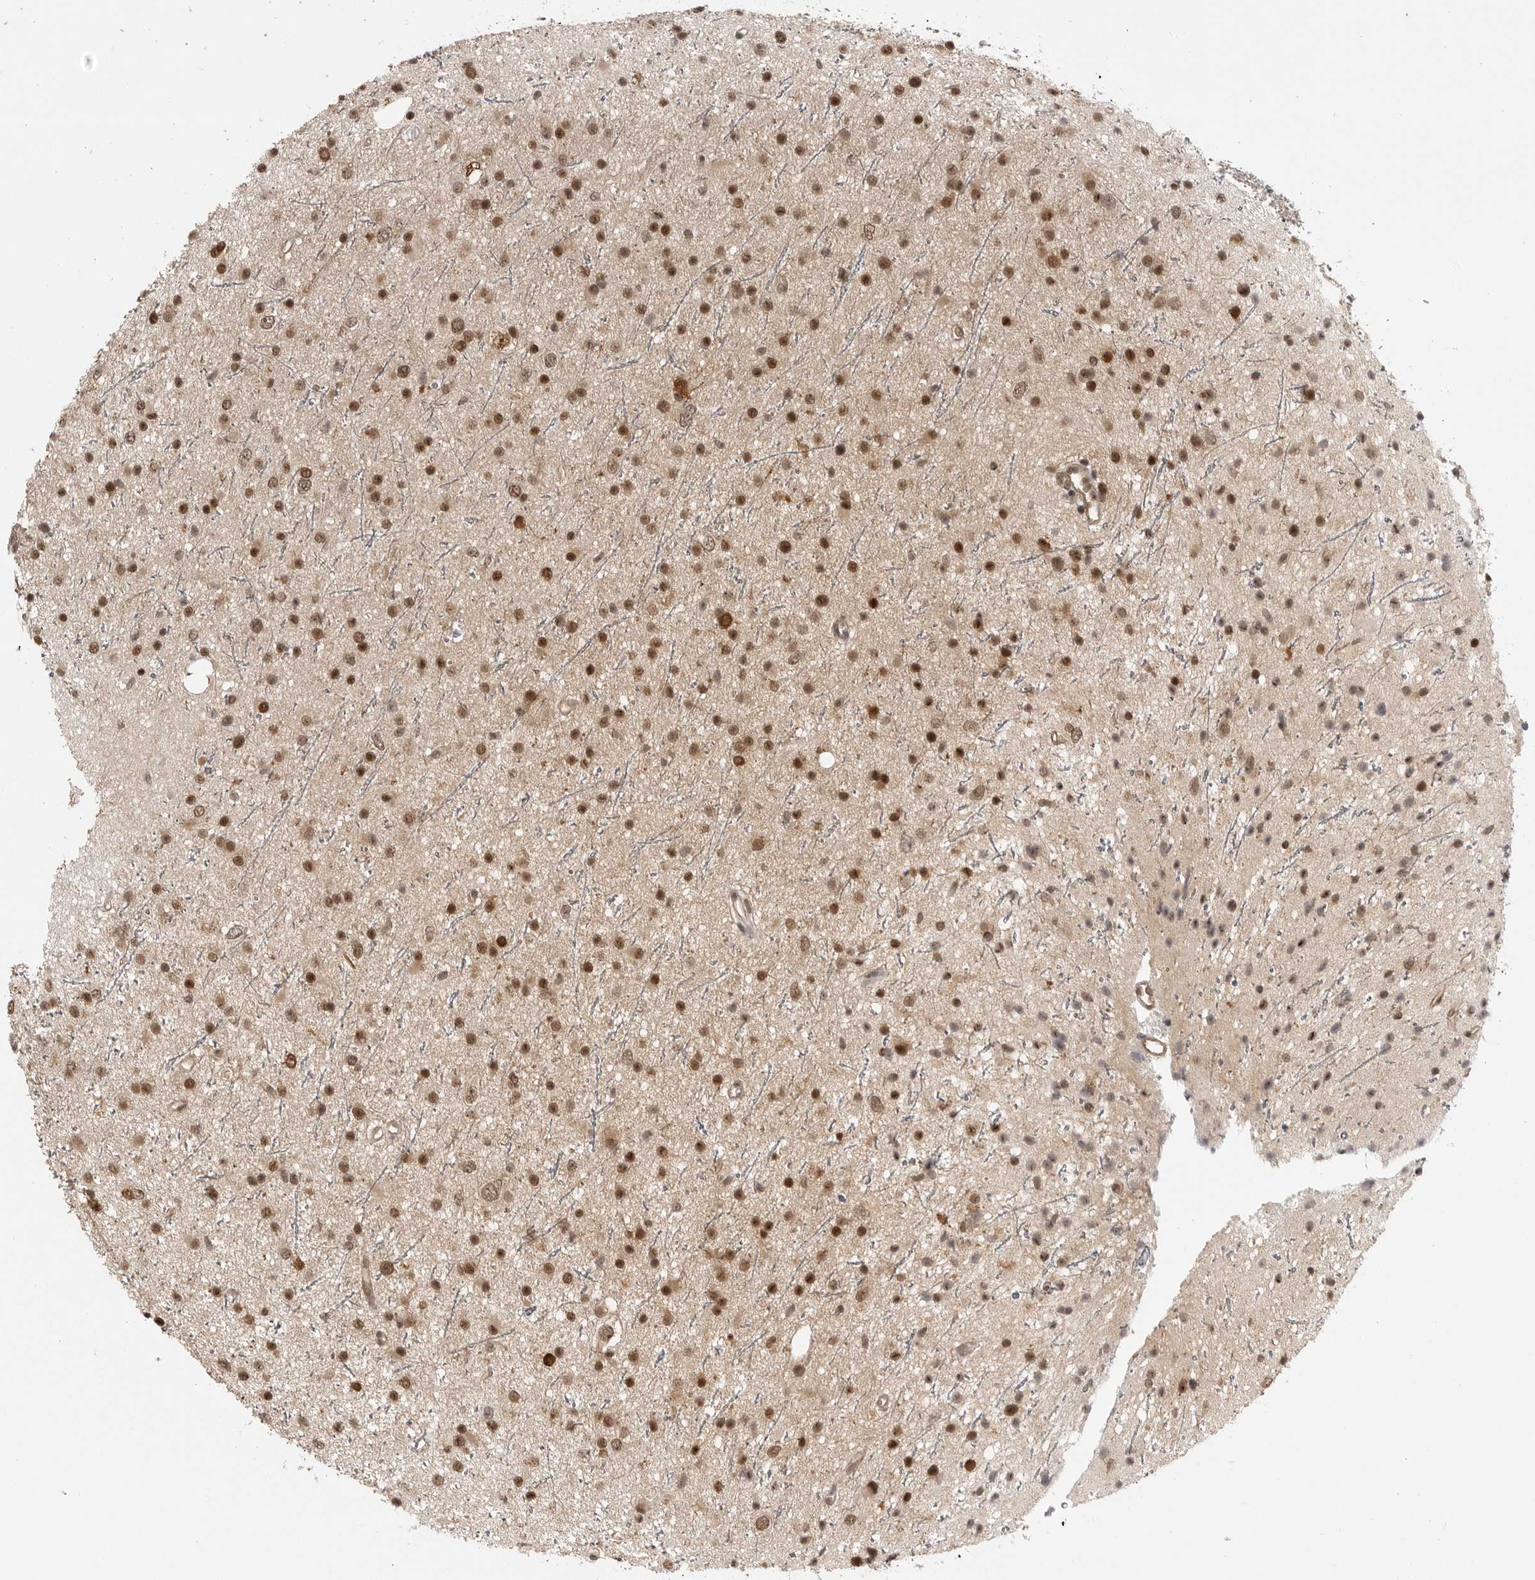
{"staining": {"intensity": "strong", "quantity": ">75%", "location": "nuclear"}, "tissue": "glioma", "cell_type": "Tumor cells", "image_type": "cancer", "snomed": [{"axis": "morphology", "description": "Glioma, malignant, Low grade"}, {"axis": "topography", "description": "Cerebral cortex"}], "caption": "Strong nuclear protein staining is seen in about >75% of tumor cells in glioma.", "gene": "PEG3", "patient": {"sex": "female", "age": 39}}